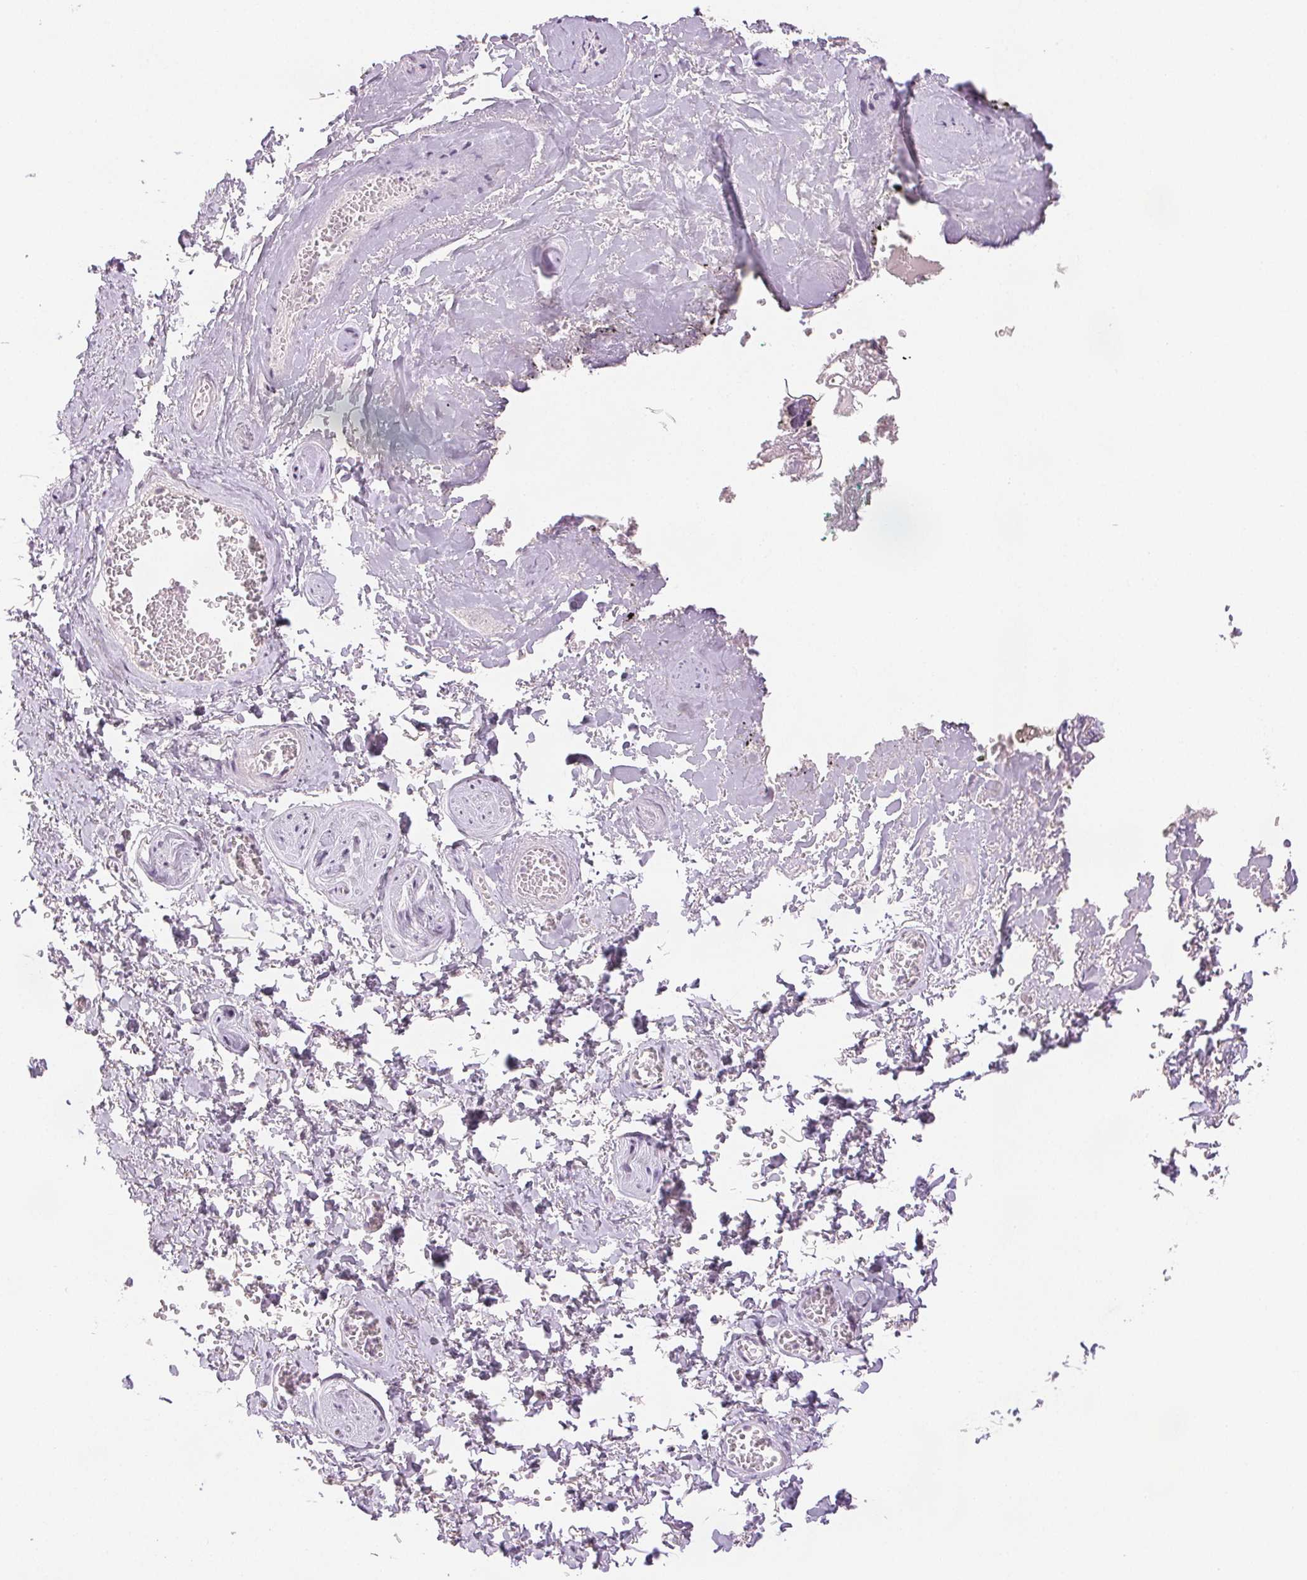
{"staining": {"intensity": "negative", "quantity": "none", "location": "none"}, "tissue": "adipose tissue", "cell_type": "Adipocytes", "image_type": "normal", "snomed": [{"axis": "morphology", "description": "Normal tissue, NOS"}, {"axis": "topography", "description": "Vulva"}, {"axis": "topography", "description": "Peripheral nerve tissue"}], "caption": "Micrograph shows no significant protein staining in adipocytes of normal adipose tissue.", "gene": "SCGN", "patient": {"sex": "female", "age": 66}}